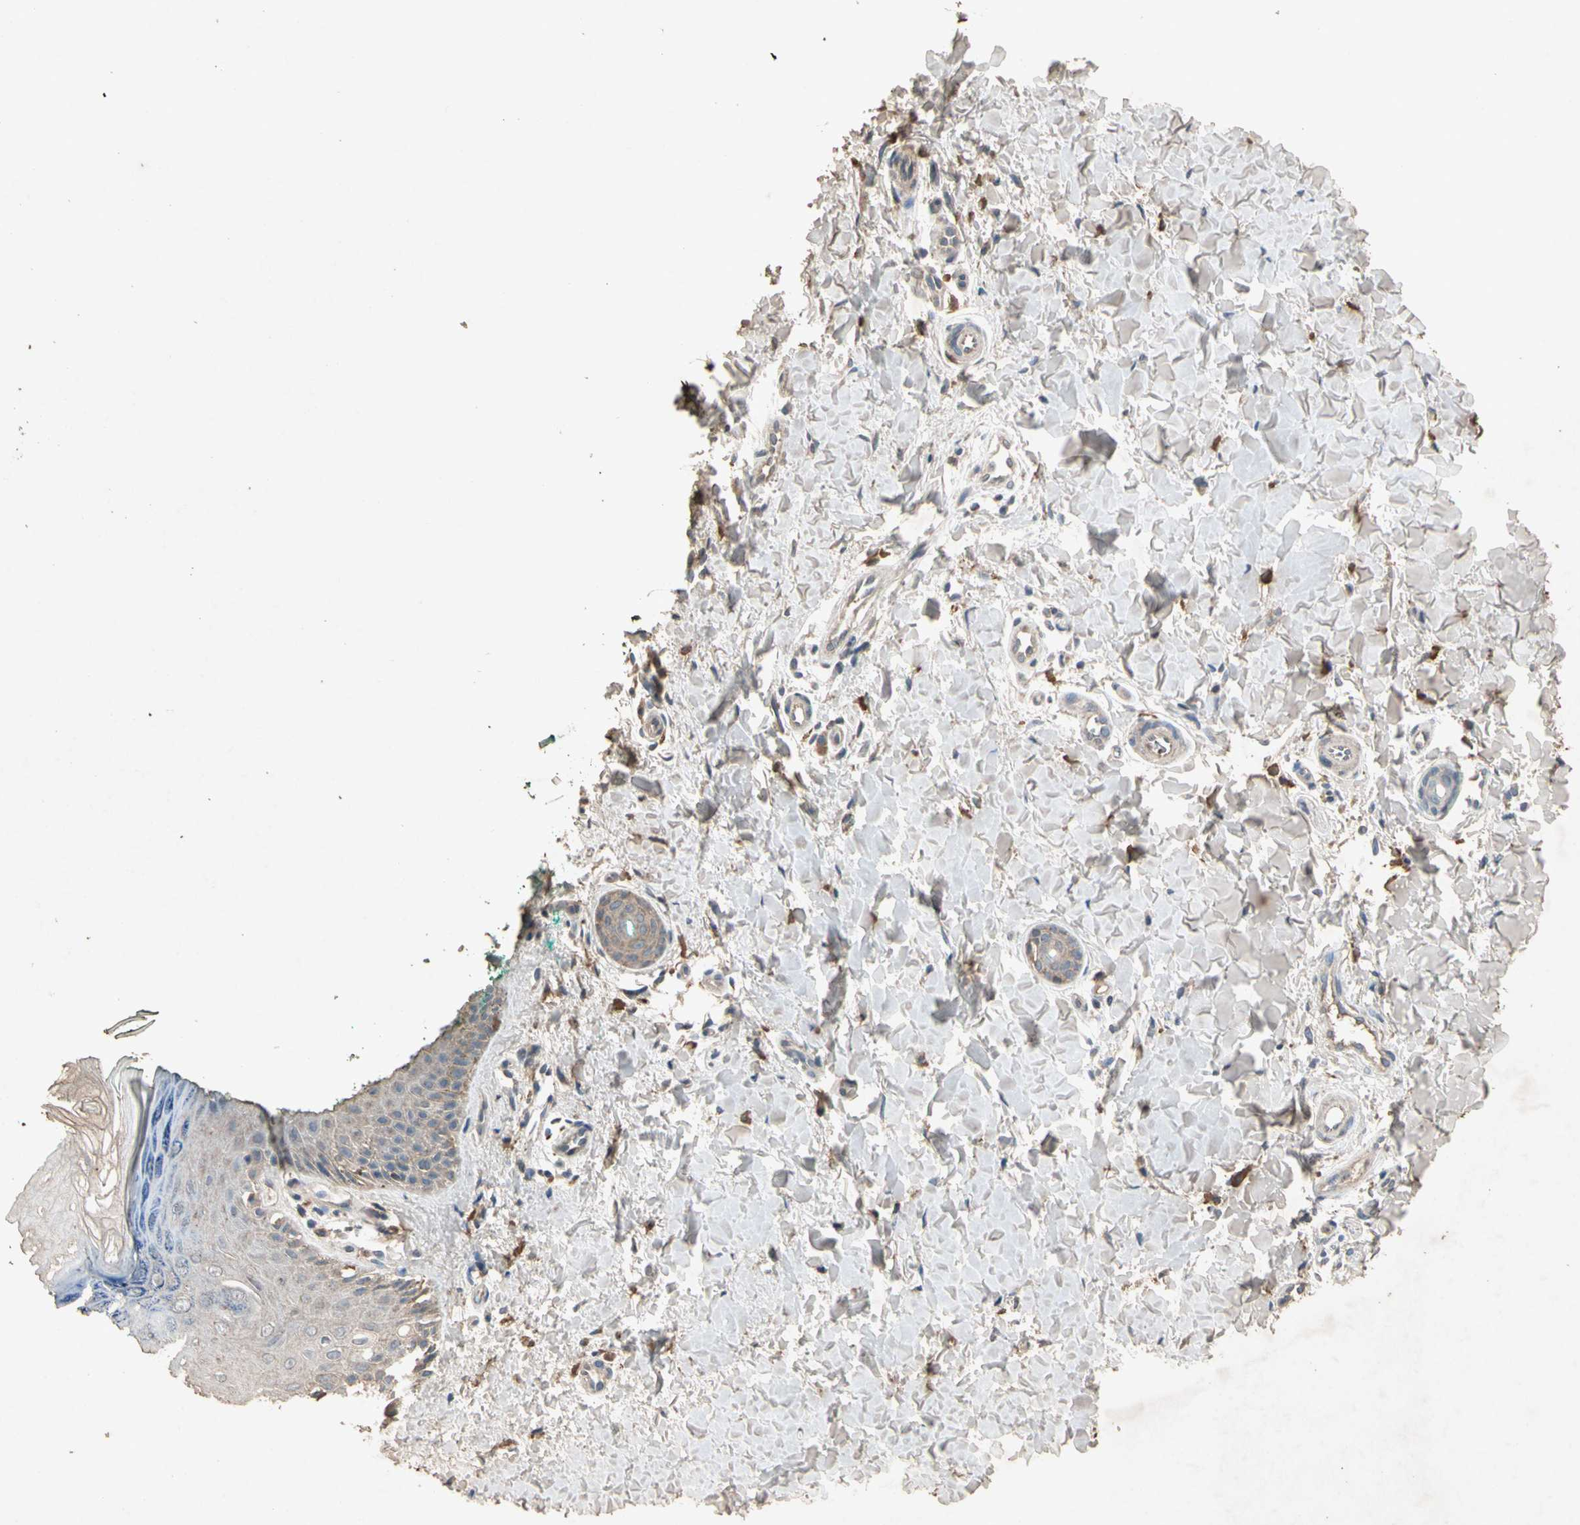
{"staining": {"intensity": "moderate", "quantity": ">75%", "location": "cytoplasmic/membranous"}, "tissue": "skin", "cell_type": "Fibroblasts", "image_type": "normal", "snomed": [{"axis": "morphology", "description": "Normal tissue, NOS"}, {"axis": "topography", "description": "Skin"}], "caption": "A medium amount of moderate cytoplasmic/membranous positivity is appreciated in about >75% of fibroblasts in normal skin. The protein of interest is shown in brown color, while the nuclei are stained blue.", "gene": "GPLD1", "patient": {"sex": "male", "age": 26}}